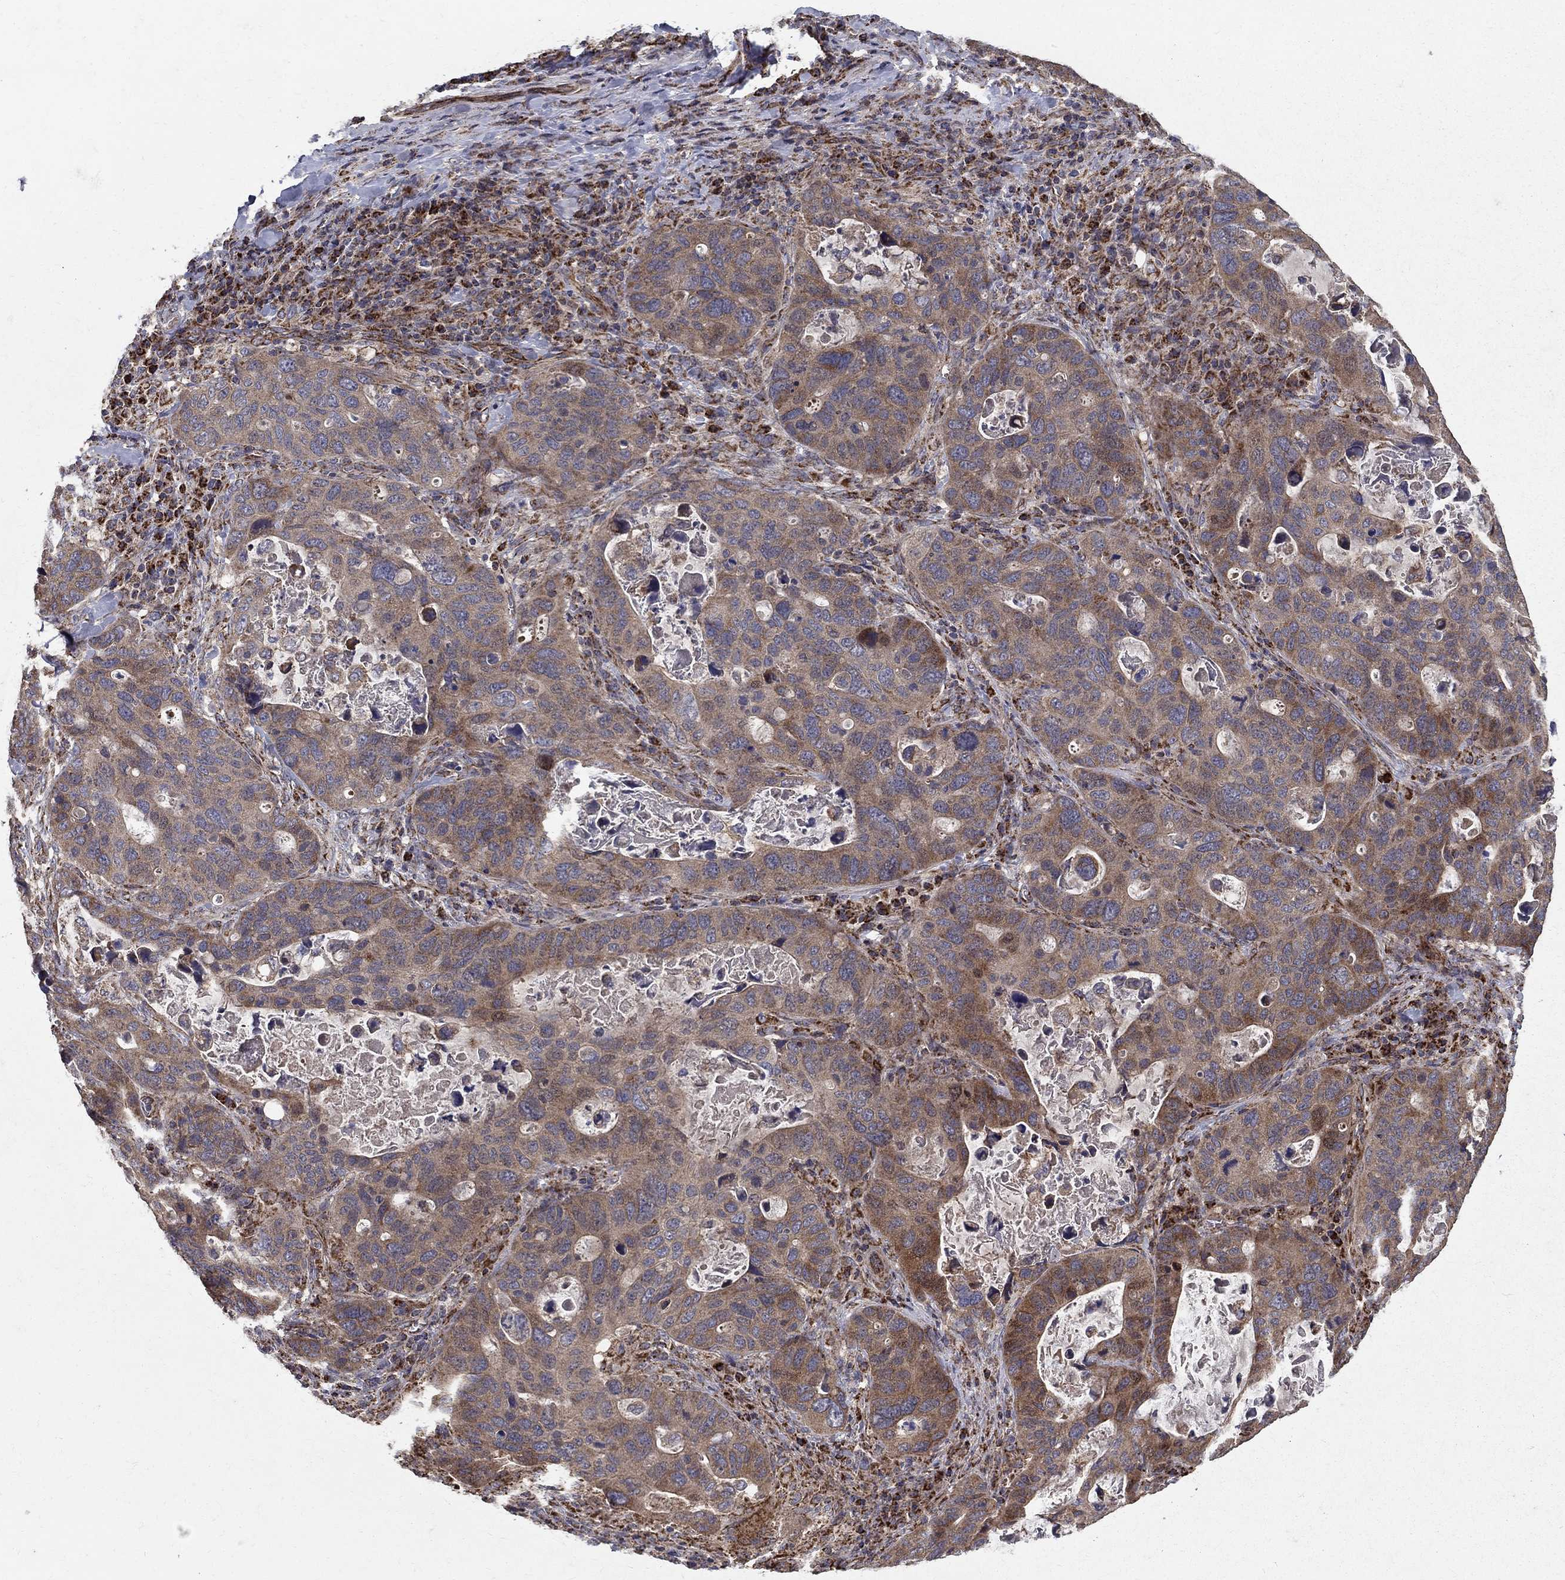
{"staining": {"intensity": "moderate", "quantity": "<25%", "location": "cytoplasmic/membranous"}, "tissue": "stomach cancer", "cell_type": "Tumor cells", "image_type": "cancer", "snomed": [{"axis": "morphology", "description": "Adenocarcinoma, NOS"}, {"axis": "topography", "description": "Stomach"}], "caption": "A high-resolution image shows immunohistochemistry (IHC) staining of stomach cancer (adenocarcinoma), which demonstrates moderate cytoplasmic/membranous positivity in approximately <25% of tumor cells.", "gene": "NDUFS8", "patient": {"sex": "male", "age": 54}}